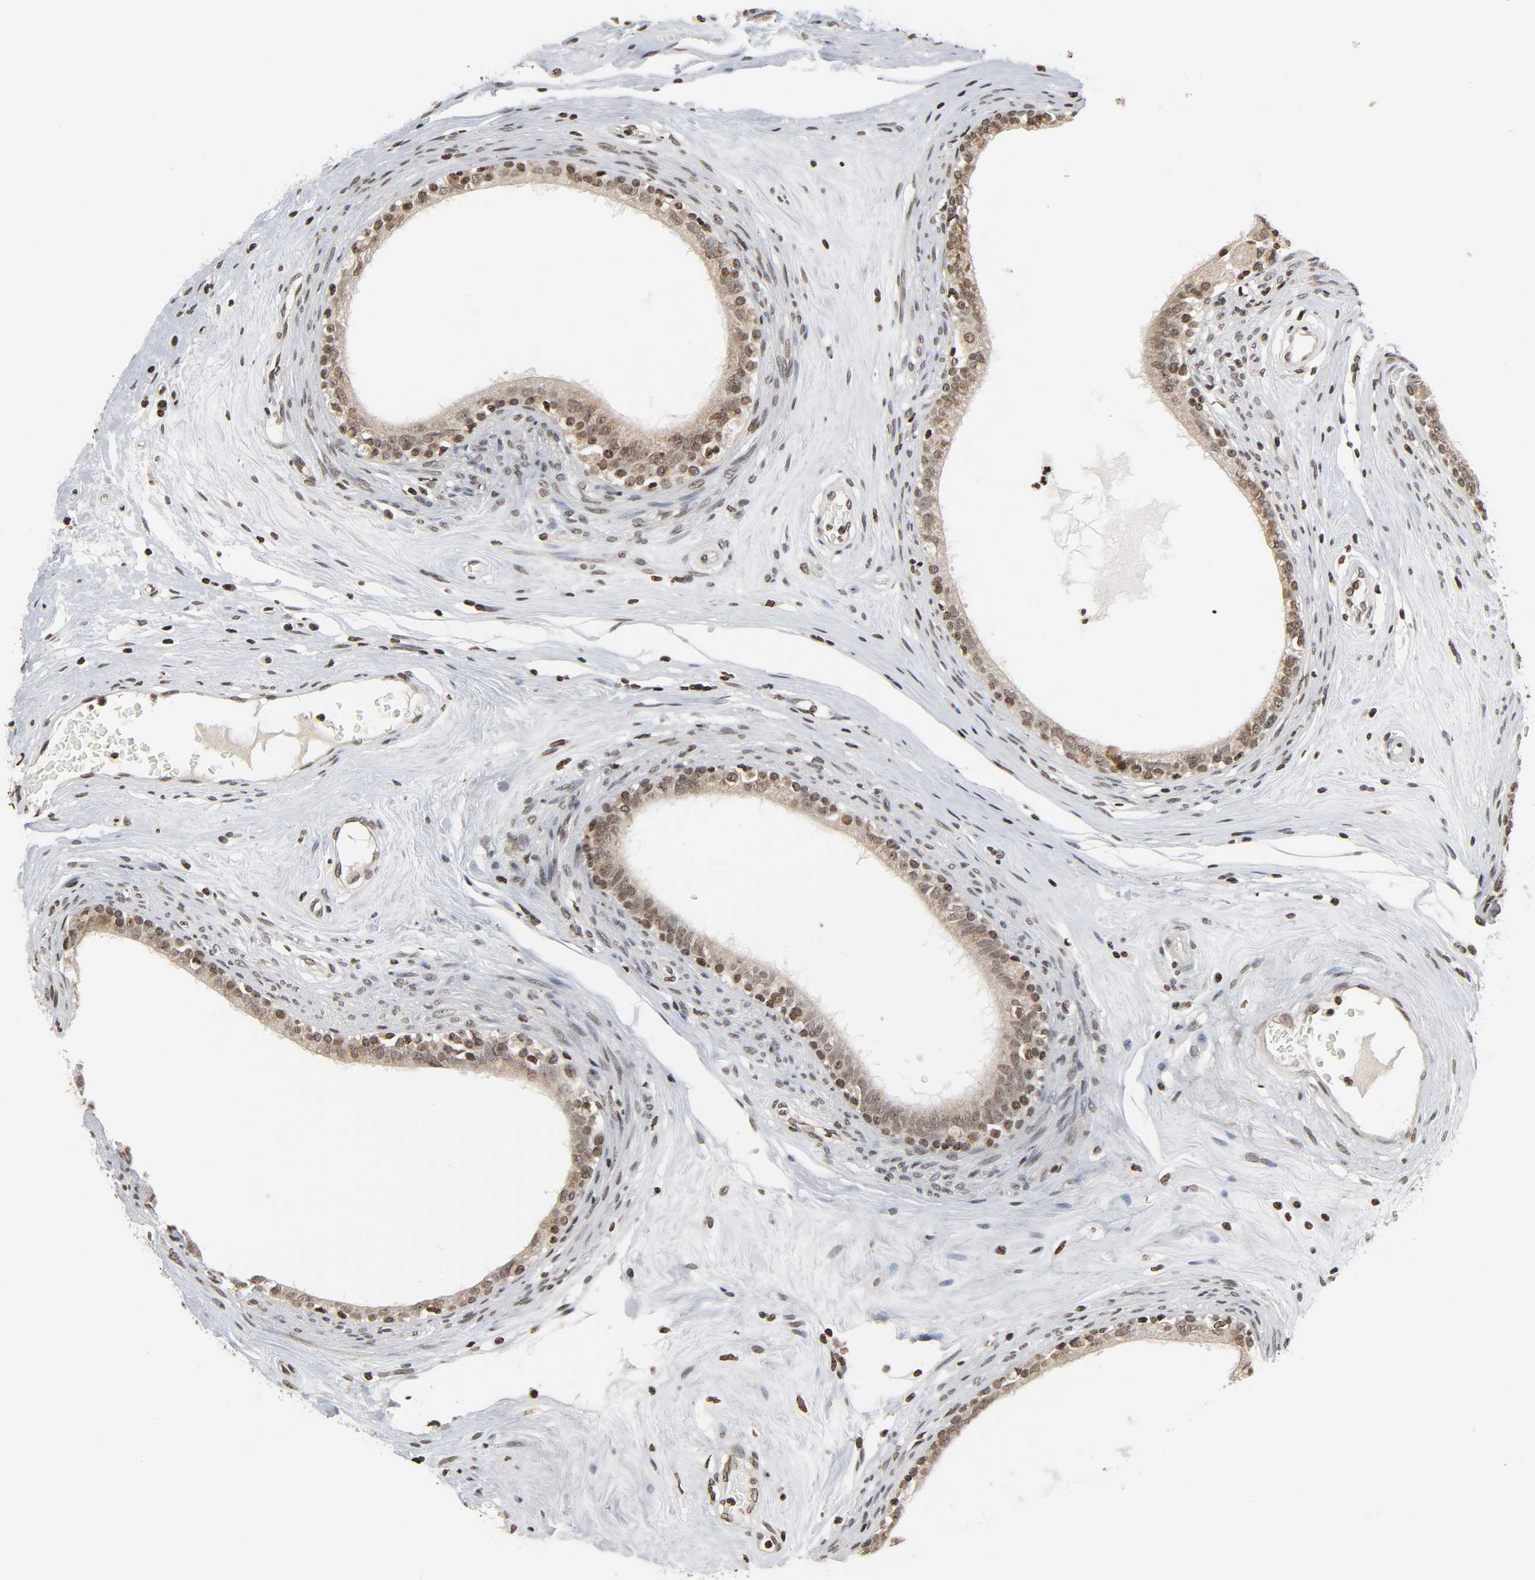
{"staining": {"intensity": "moderate", "quantity": ">75%", "location": "cytoplasmic/membranous,nuclear"}, "tissue": "epididymis", "cell_type": "Glandular cells", "image_type": "normal", "snomed": [{"axis": "morphology", "description": "Normal tissue, NOS"}, {"axis": "morphology", "description": "Inflammation, NOS"}, {"axis": "topography", "description": "Epididymis"}], "caption": "Immunohistochemical staining of normal human epididymis exhibits >75% levels of moderate cytoplasmic/membranous,nuclear protein staining in approximately >75% of glandular cells. The protein of interest is stained brown, and the nuclei are stained in blue (DAB IHC with brightfield microscopy, high magnification).", "gene": "ELAVL1", "patient": {"sex": "male", "age": 84}}